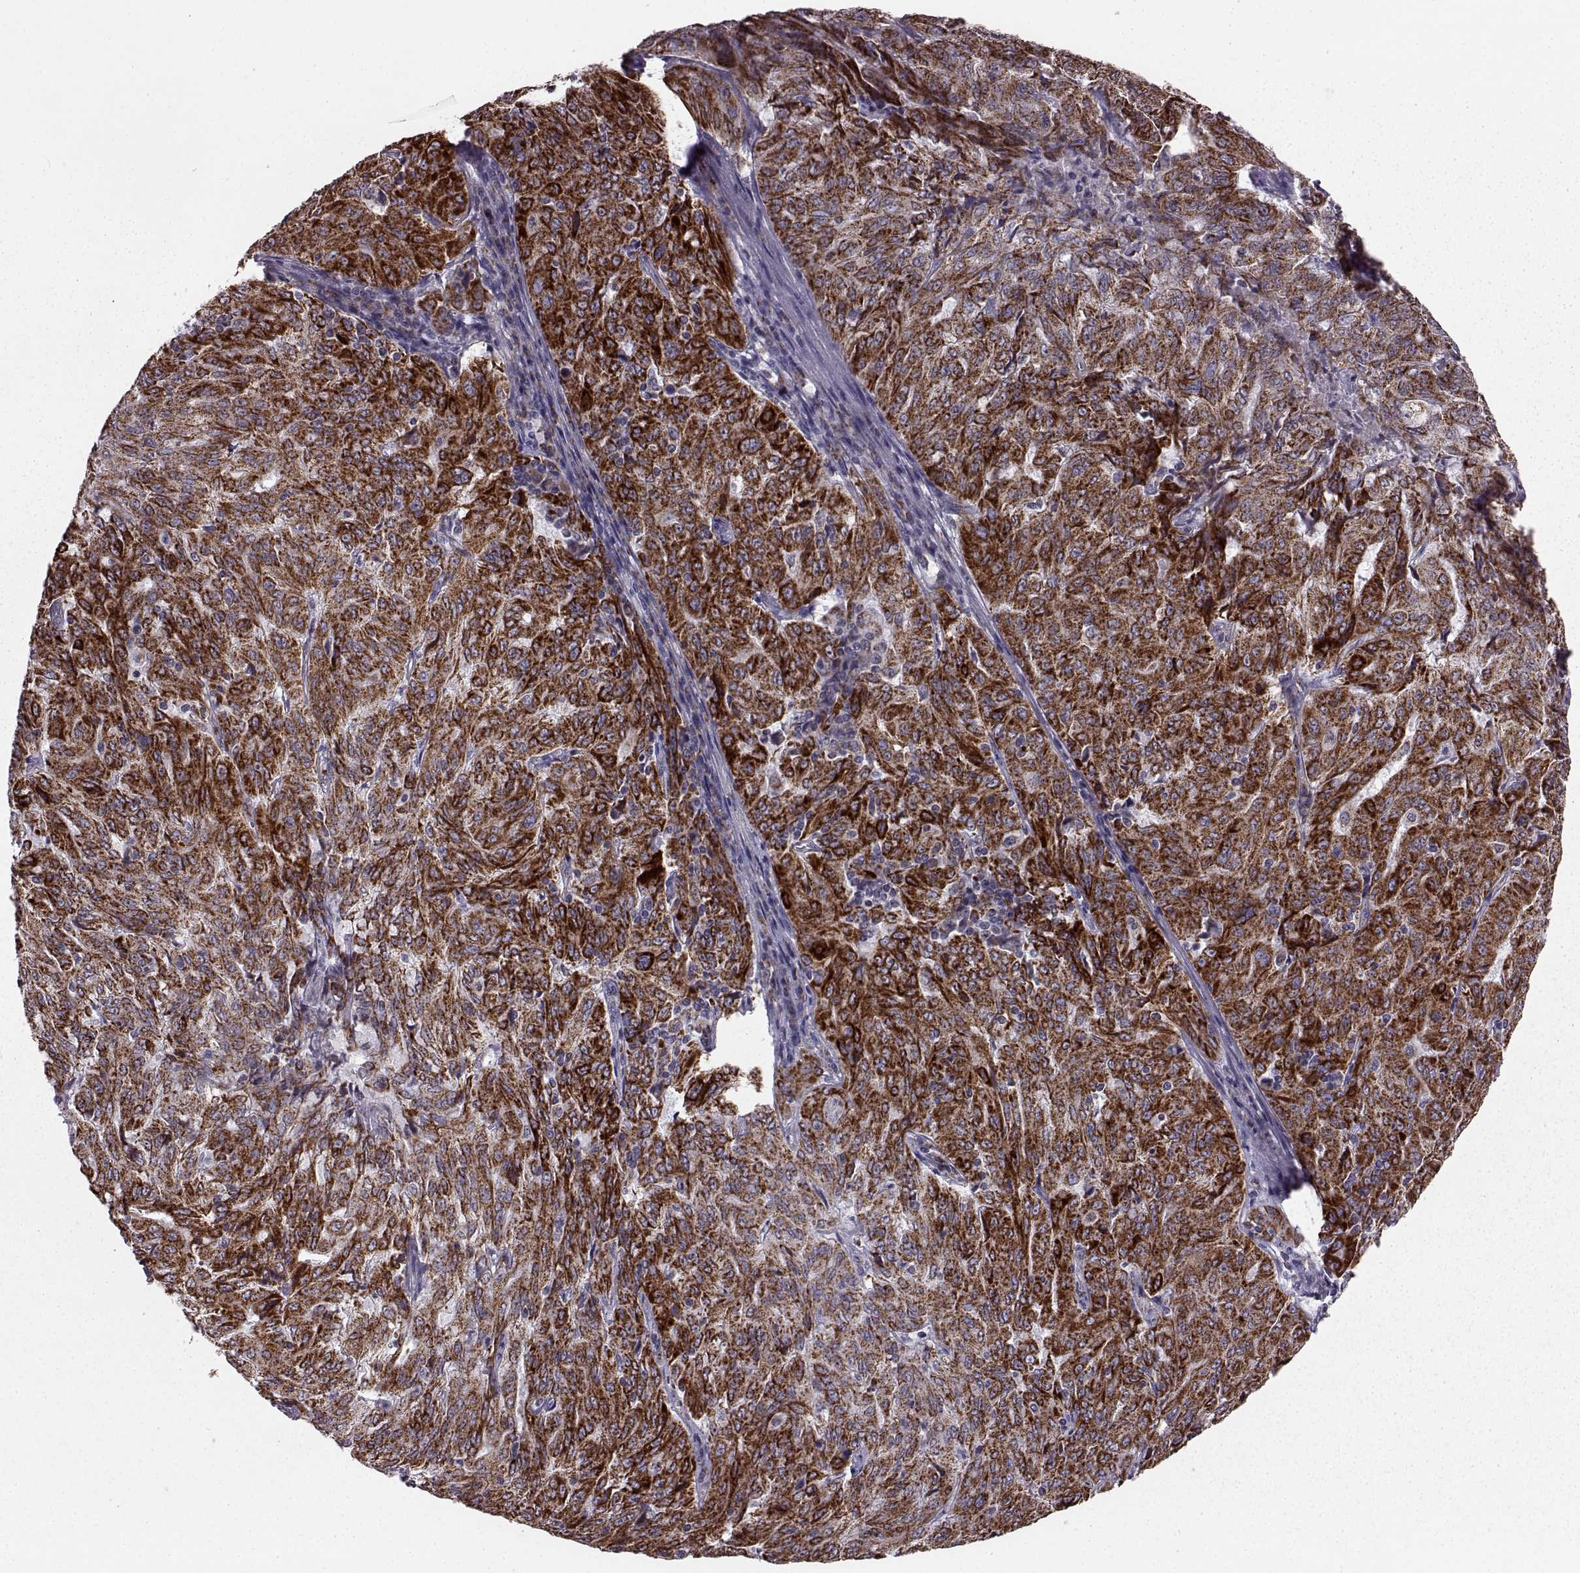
{"staining": {"intensity": "strong", "quantity": ">75%", "location": "cytoplasmic/membranous"}, "tissue": "pancreatic cancer", "cell_type": "Tumor cells", "image_type": "cancer", "snomed": [{"axis": "morphology", "description": "Adenocarcinoma, NOS"}, {"axis": "topography", "description": "Pancreas"}], "caption": "Strong cytoplasmic/membranous protein expression is present in approximately >75% of tumor cells in pancreatic cancer (adenocarcinoma). Nuclei are stained in blue.", "gene": "FAM8A1", "patient": {"sex": "male", "age": 63}}